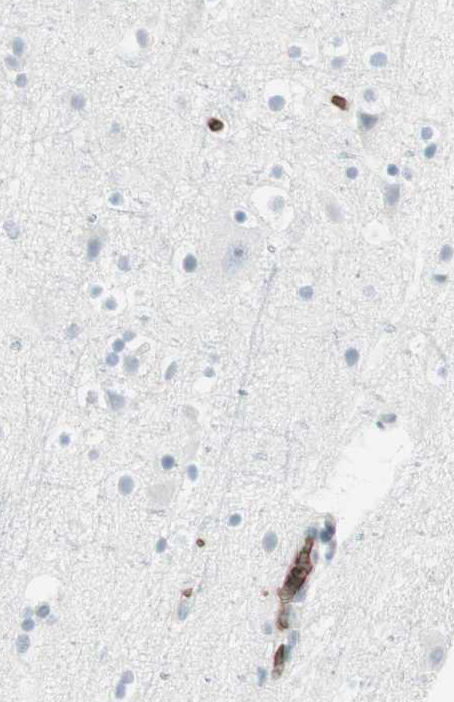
{"staining": {"intensity": "strong", "quantity": ">75%", "location": "cytoplasmic/membranous"}, "tissue": "cerebral cortex", "cell_type": "Endothelial cells", "image_type": "normal", "snomed": [{"axis": "morphology", "description": "Normal tissue, NOS"}, {"axis": "topography", "description": "Cerebral cortex"}], "caption": "Immunohistochemical staining of benign human cerebral cortex shows strong cytoplasmic/membranous protein staining in about >75% of endothelial cells. The staining was performed using DAB to visualize the protein expression in brown, while the nuclei were stained in blue with hematoxylin (Magnification: 20x).", "gene": "MAP4K1", "patient": {"sex": "male", "age": 45}}